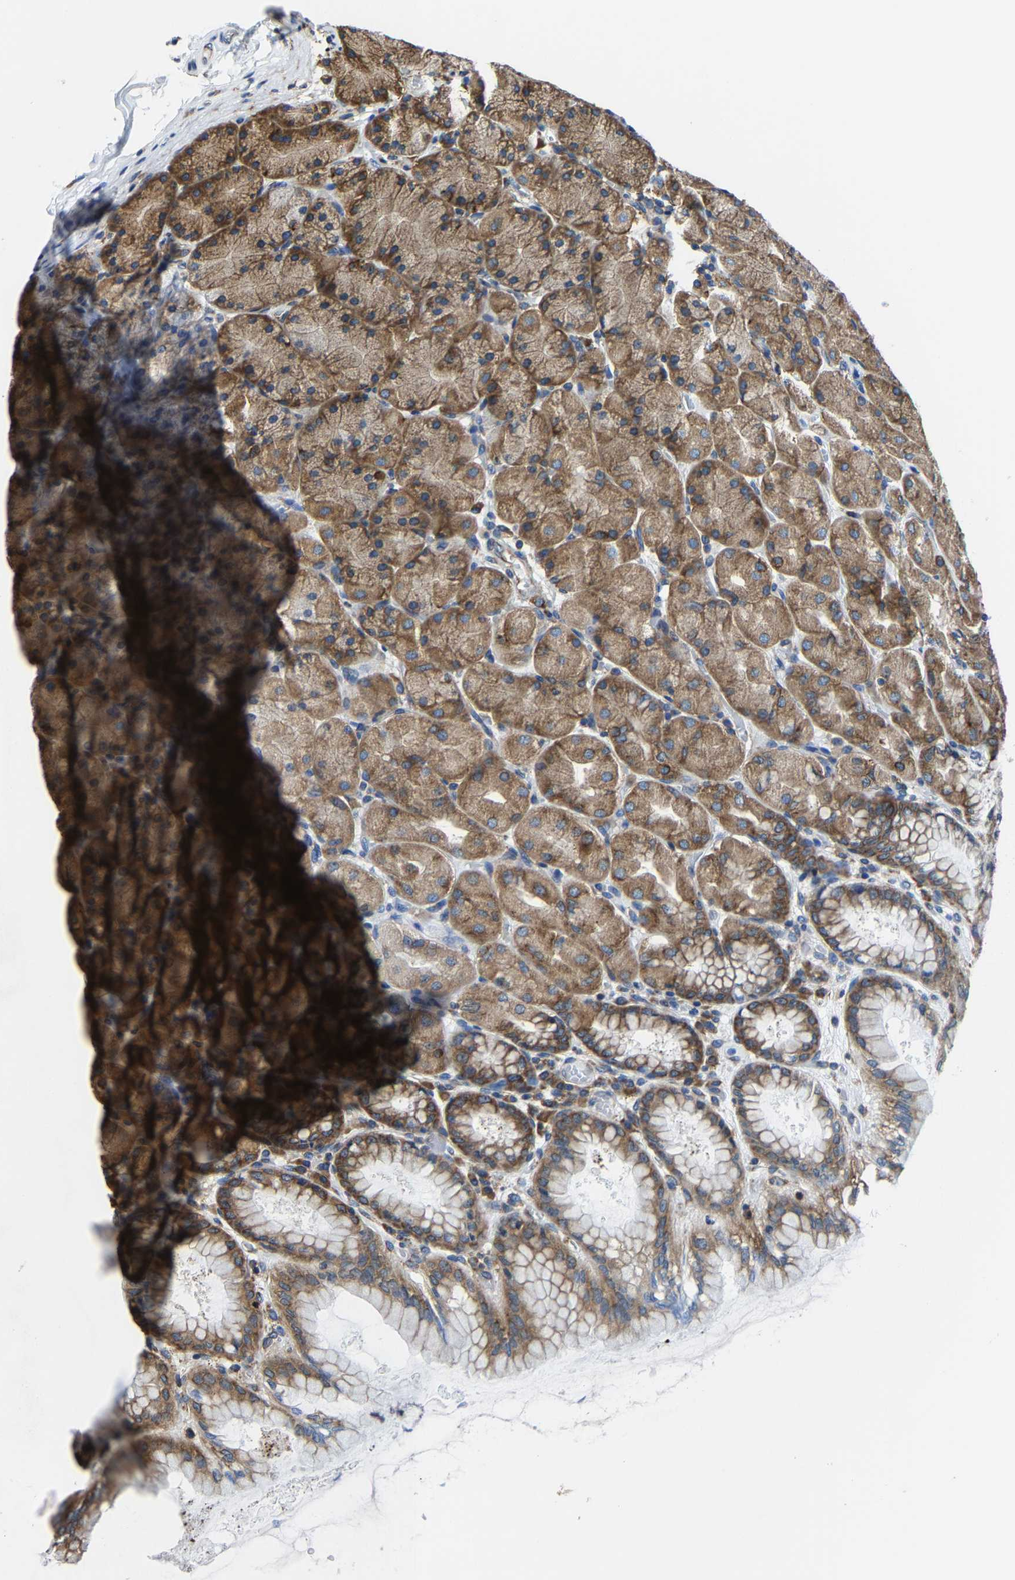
{"staining": {"intensity": "strong", "quantity": ">75%", "location": "cytoplasmic/membranous"}, "tissue": "stomach", "cell_type": "Glandular cells", "image_type": "normal", "snomed": [{"axis": "morphology", "description": "Normal tissue, NOS"}, {"axis": "topography", "description": "Stomach, upper"}], "caption": "Immunohistochemical staining of normal human stomach demonstrates high levels of strong cytoplasmic/membranous staining in about >75% of glandular cells. (DAB (3,3'-diaminobenzidine) IHC with brightfield microscopy, high magnification).", "gene": "G3BP2", "patient": {"sex": "female", "age": 56}}